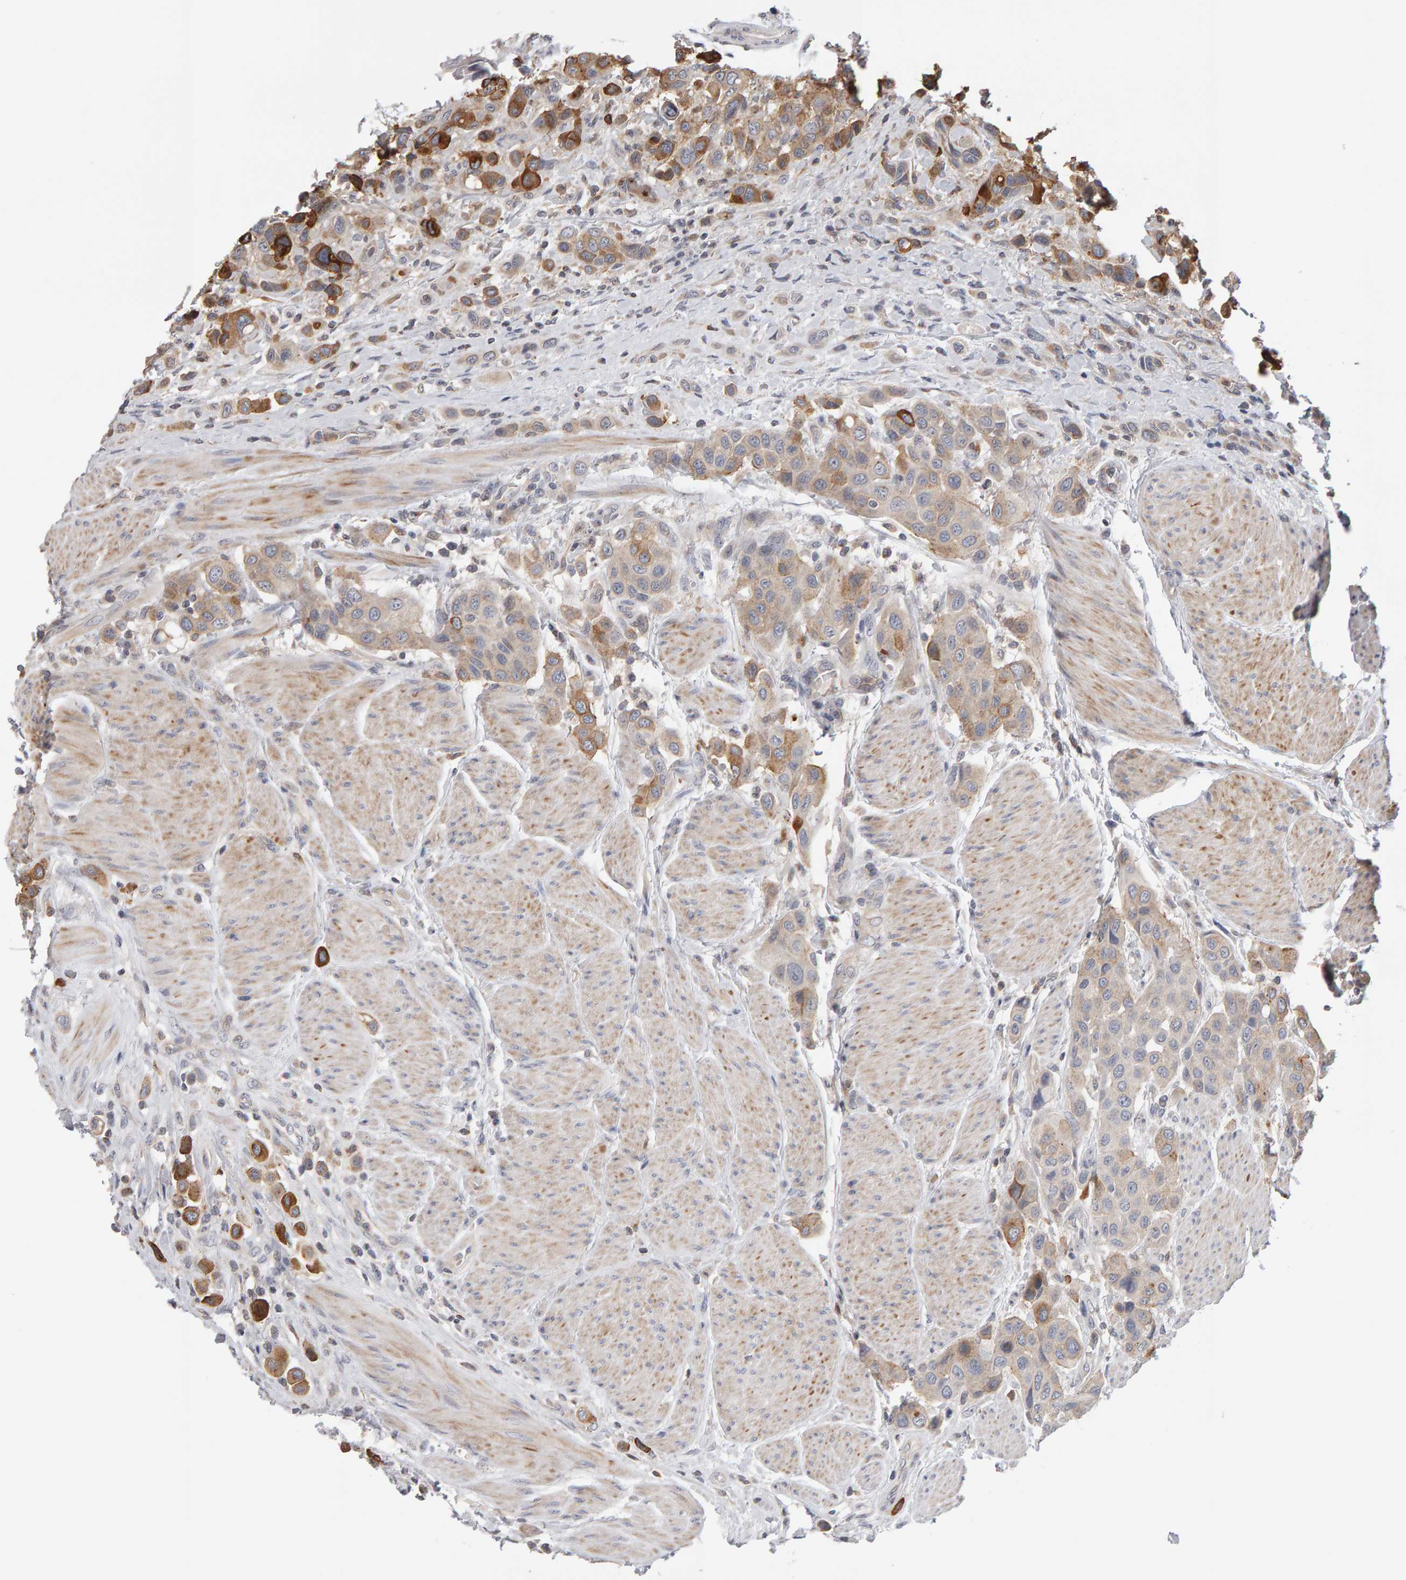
{"staining": {"intensity": "moderate", "quantity": "25%-75%", "location": "cytoplasmic/membranous"}, "tissue": "urothelial cancer", "cell_type": "Tumor cells", "image_type": "cancer", "snomed": [{"axis": "morphology", "description": "Urothelial carcinoma, High grade"}, {"axis": "topography", "description": "Urinary bladder"}], "caption": "Protein analysis of urothelial cancer tissue reveals moderate cytoplasmic/membranous positivity in approximately 25%-75% of tumor cells. (DAB = brown stain, brightfield microscopy at high magnification).", "gene": "MSRA", "patient": {"sex": "male", "age": 50}}